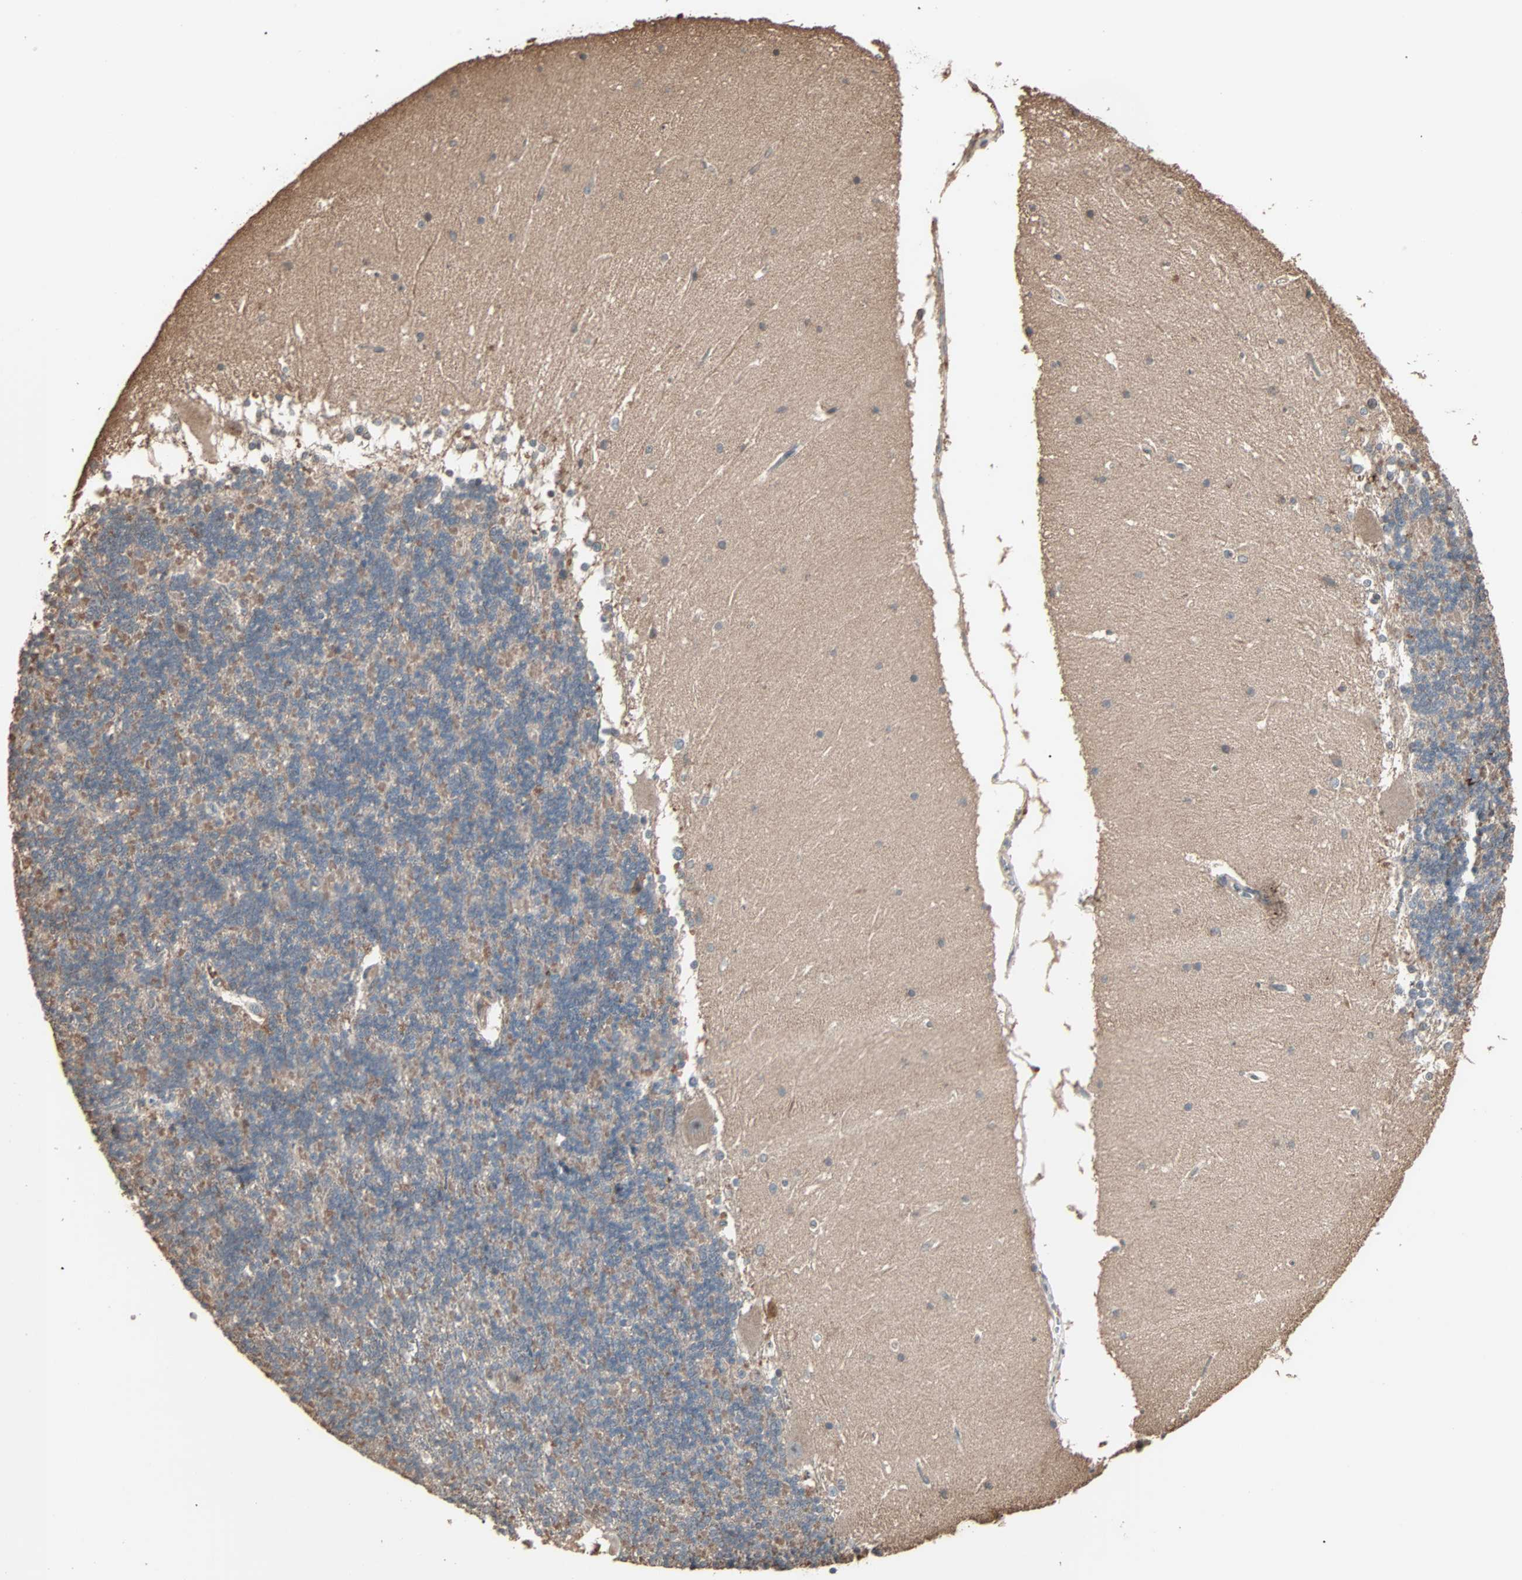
{"staining": {"intensity": "weak", "quantity": "25%-75%", "location": "cytoplasmic/membranous"}, "tissue": "cerebellum", "cell_type": "Cells in granular layer", "image_type": "normal", "snomed": [{"axis": "morphology", "description": "Normal tissue, NOS"}, {"axis": "topography", "description": "Cerebellum"}], "caption": "Immunohistochemical staining of unremarkable cerebellum exhibits low levels of weak cytoplasmic/membranous staining in approximately 25%-75% of cells in granular layer.", "gene": "CALCRL", "patient": {"sex": "female", "age": 19}}